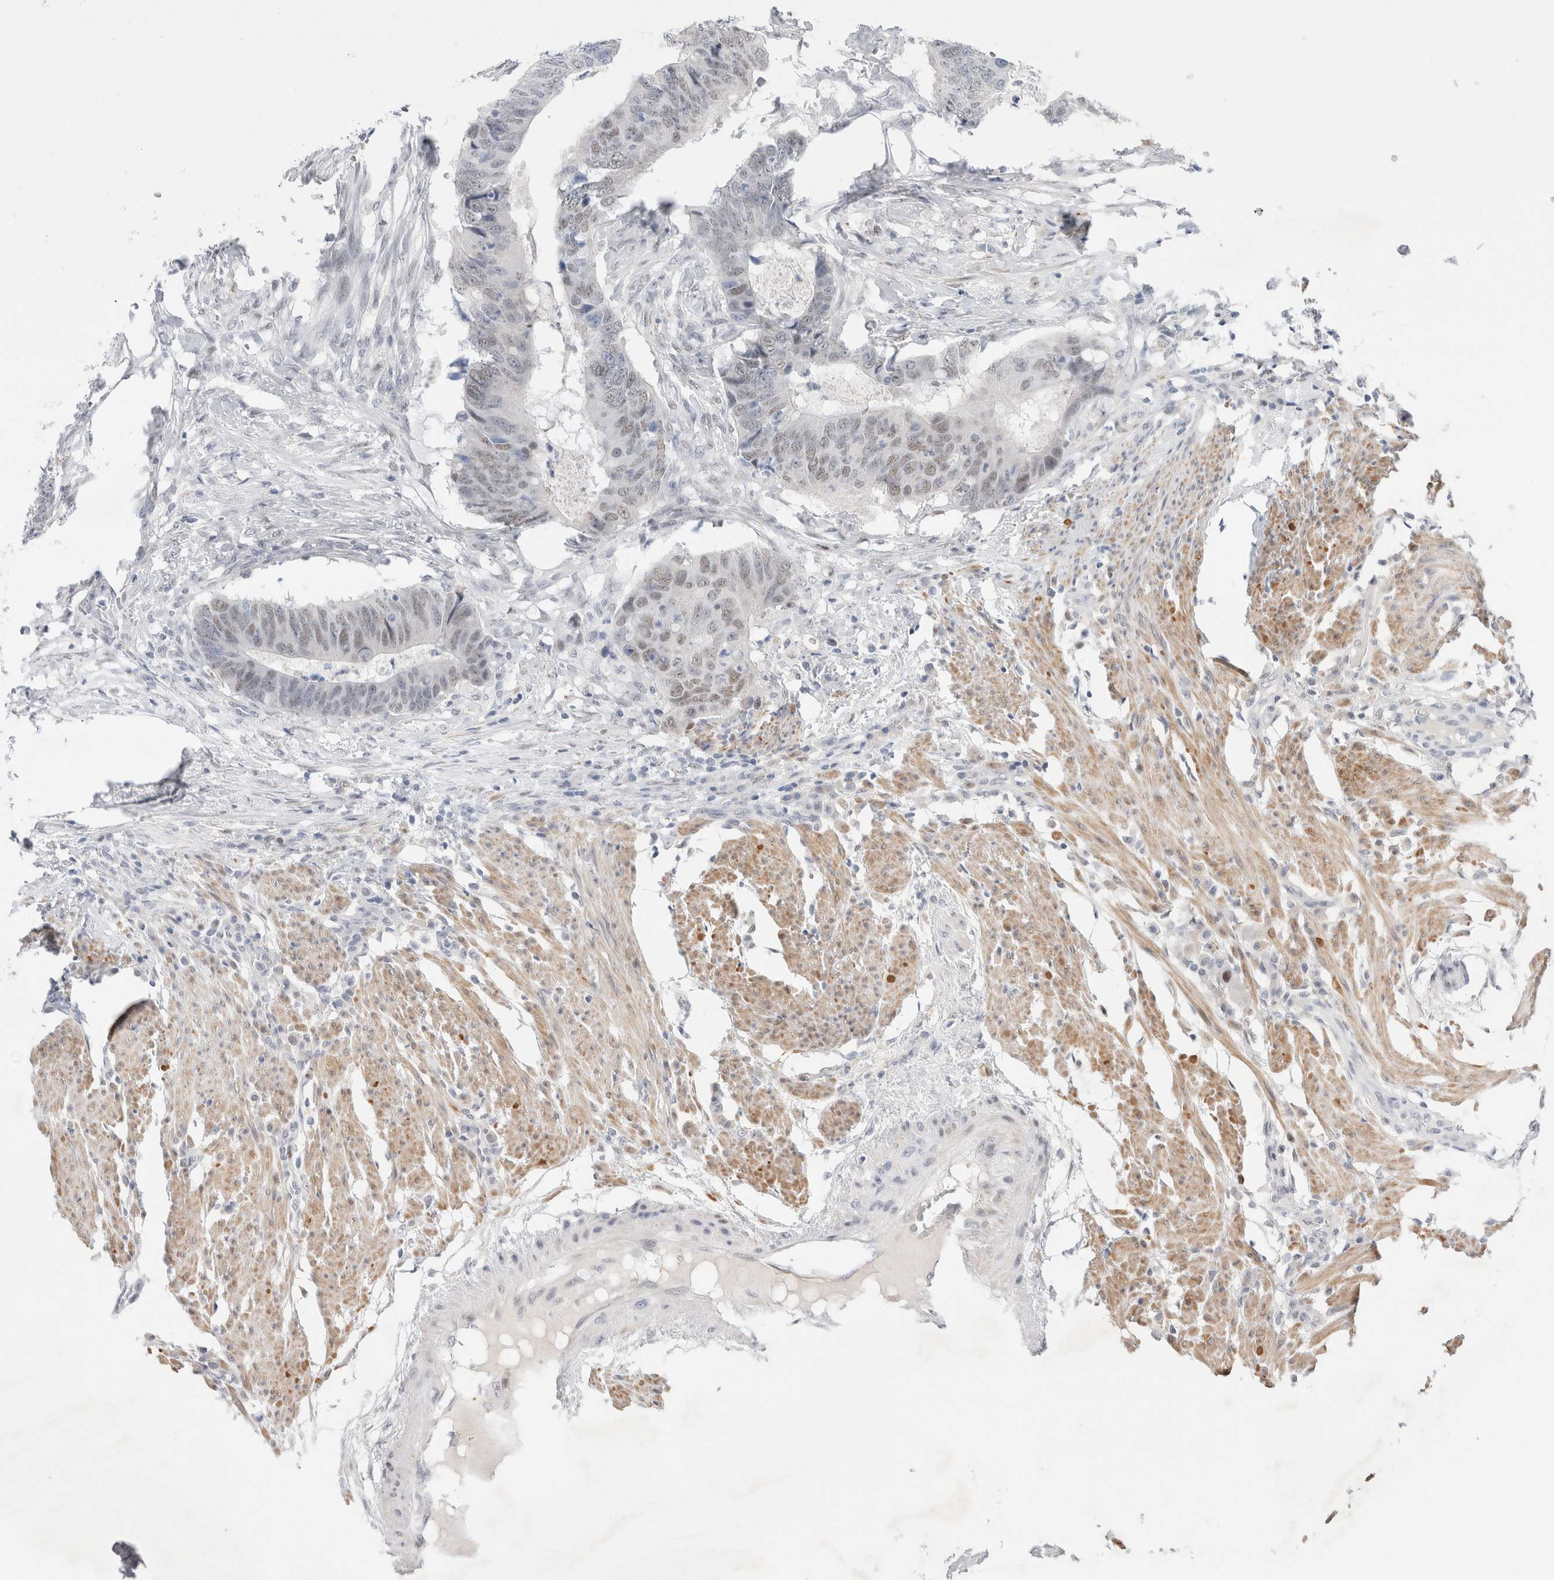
{"staining": {"intensity": "weak", "quantity": "<25%", "location": "nuclear"}, "tissue": "colorectal cancer", "cell_type": "Tumor cells", "image_type": "cancer", "snomed": [{"axis": "morphology", "description": "Adenocarcinoma, NOS"}, {"axis": "topography", "description": "Colon"}], "caption": "Immunohistochemistry of human colorectal adenocarcinoma exhibits no positivity in tumor cells.", "gene": "KNL1", "patient": {"sex": "male", "age": 56}}